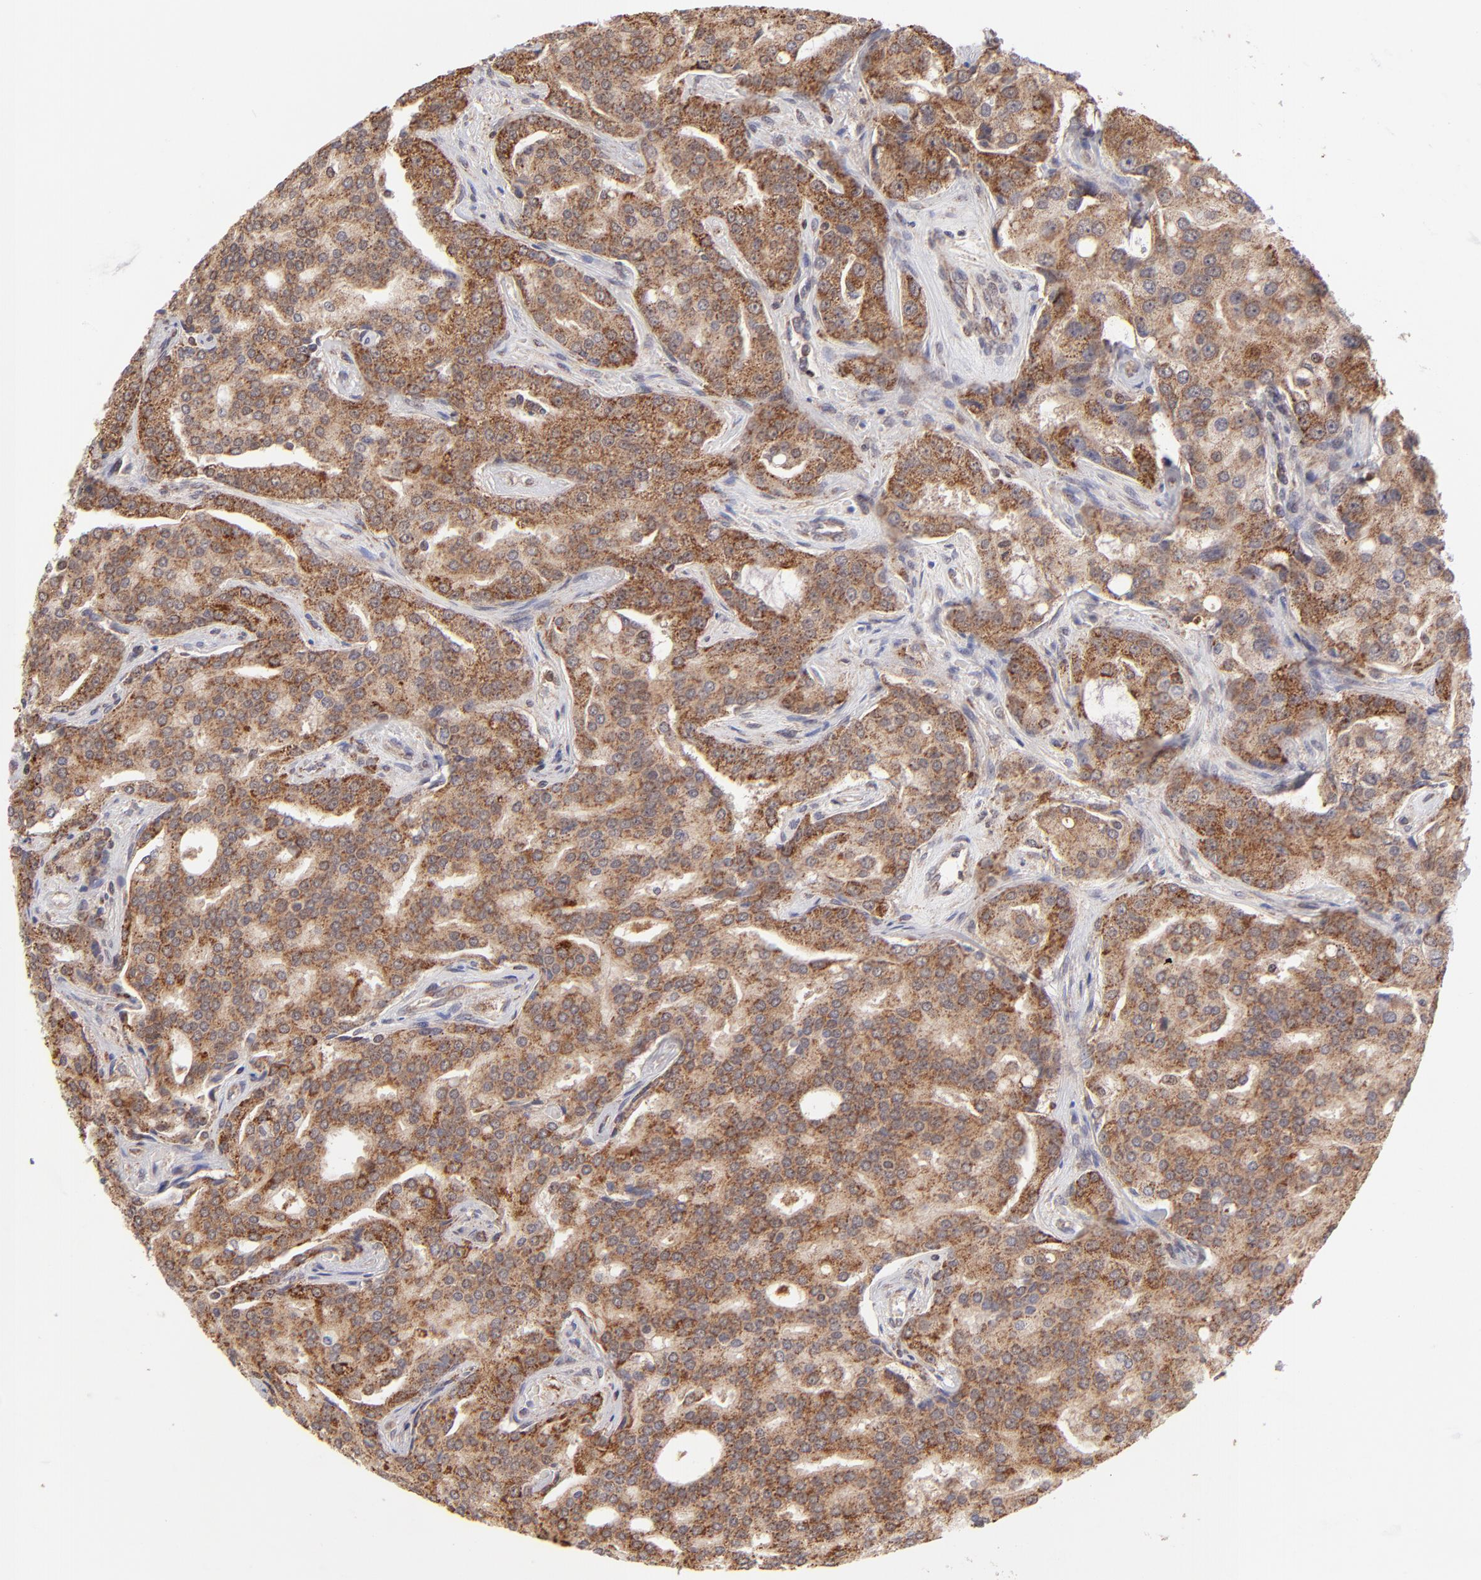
{"staining": {"intensity": "moderate", "quantity": ">75%", "location": "cytoplasmic/membranous"}, "tissue": "prostate cancer", "cell_type": "Tumor cells", "image_type": "cancer", "snomed": [{"axis": "morphology", "description": "Adenocarcinoma, High grade"}, {"axis": "topography", "description": "Prostate"}], "caption": "Immunohistochemistry (IHC) image of human prostate cancer (adenocarcinoma (high-grade)) stained for a protein (brown), which reveals medium levels of moderate cytoplasmic/membranous positivity in approximately >75% of tumor cells.", "gene": "SLC15A1", "patient": {"sex": "male", "age": 72}}